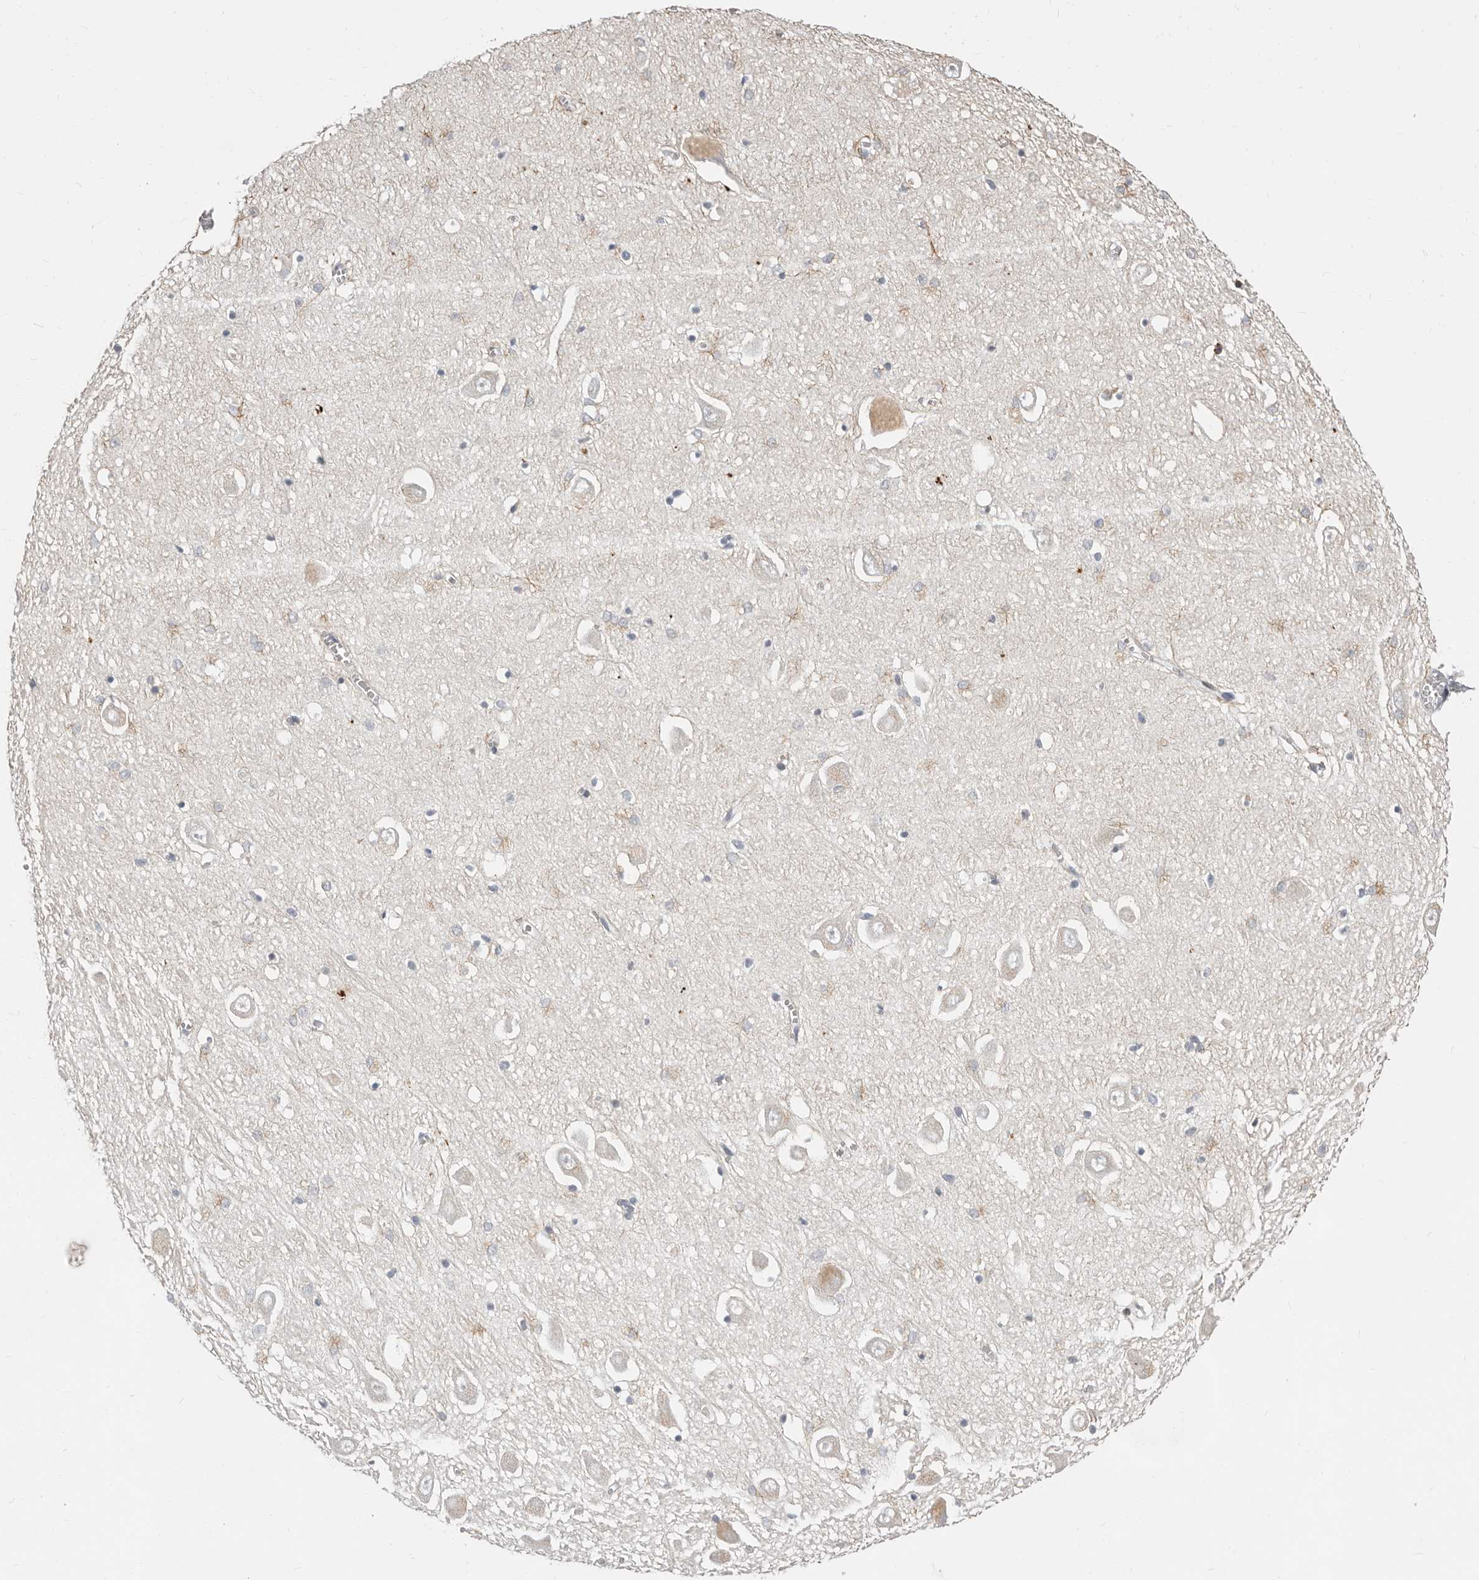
{"staining": {"intensity": "negative", "quantity": "none", "location": "none"}, "tissue": "hippocampus", "cell_type": "Glial cells", "image_type": "normal", "snomed": [{"axis": "morphology", "description": "Normal tissue, NOS"}, {"axis": "topography", "description": "Hippocampus"}], "caption": "Glial cells are negative for brown protein staining in unremarkable hippocampus.", "gene": "TMEM63B", "patient": {"sex": "male", "age": 70}}